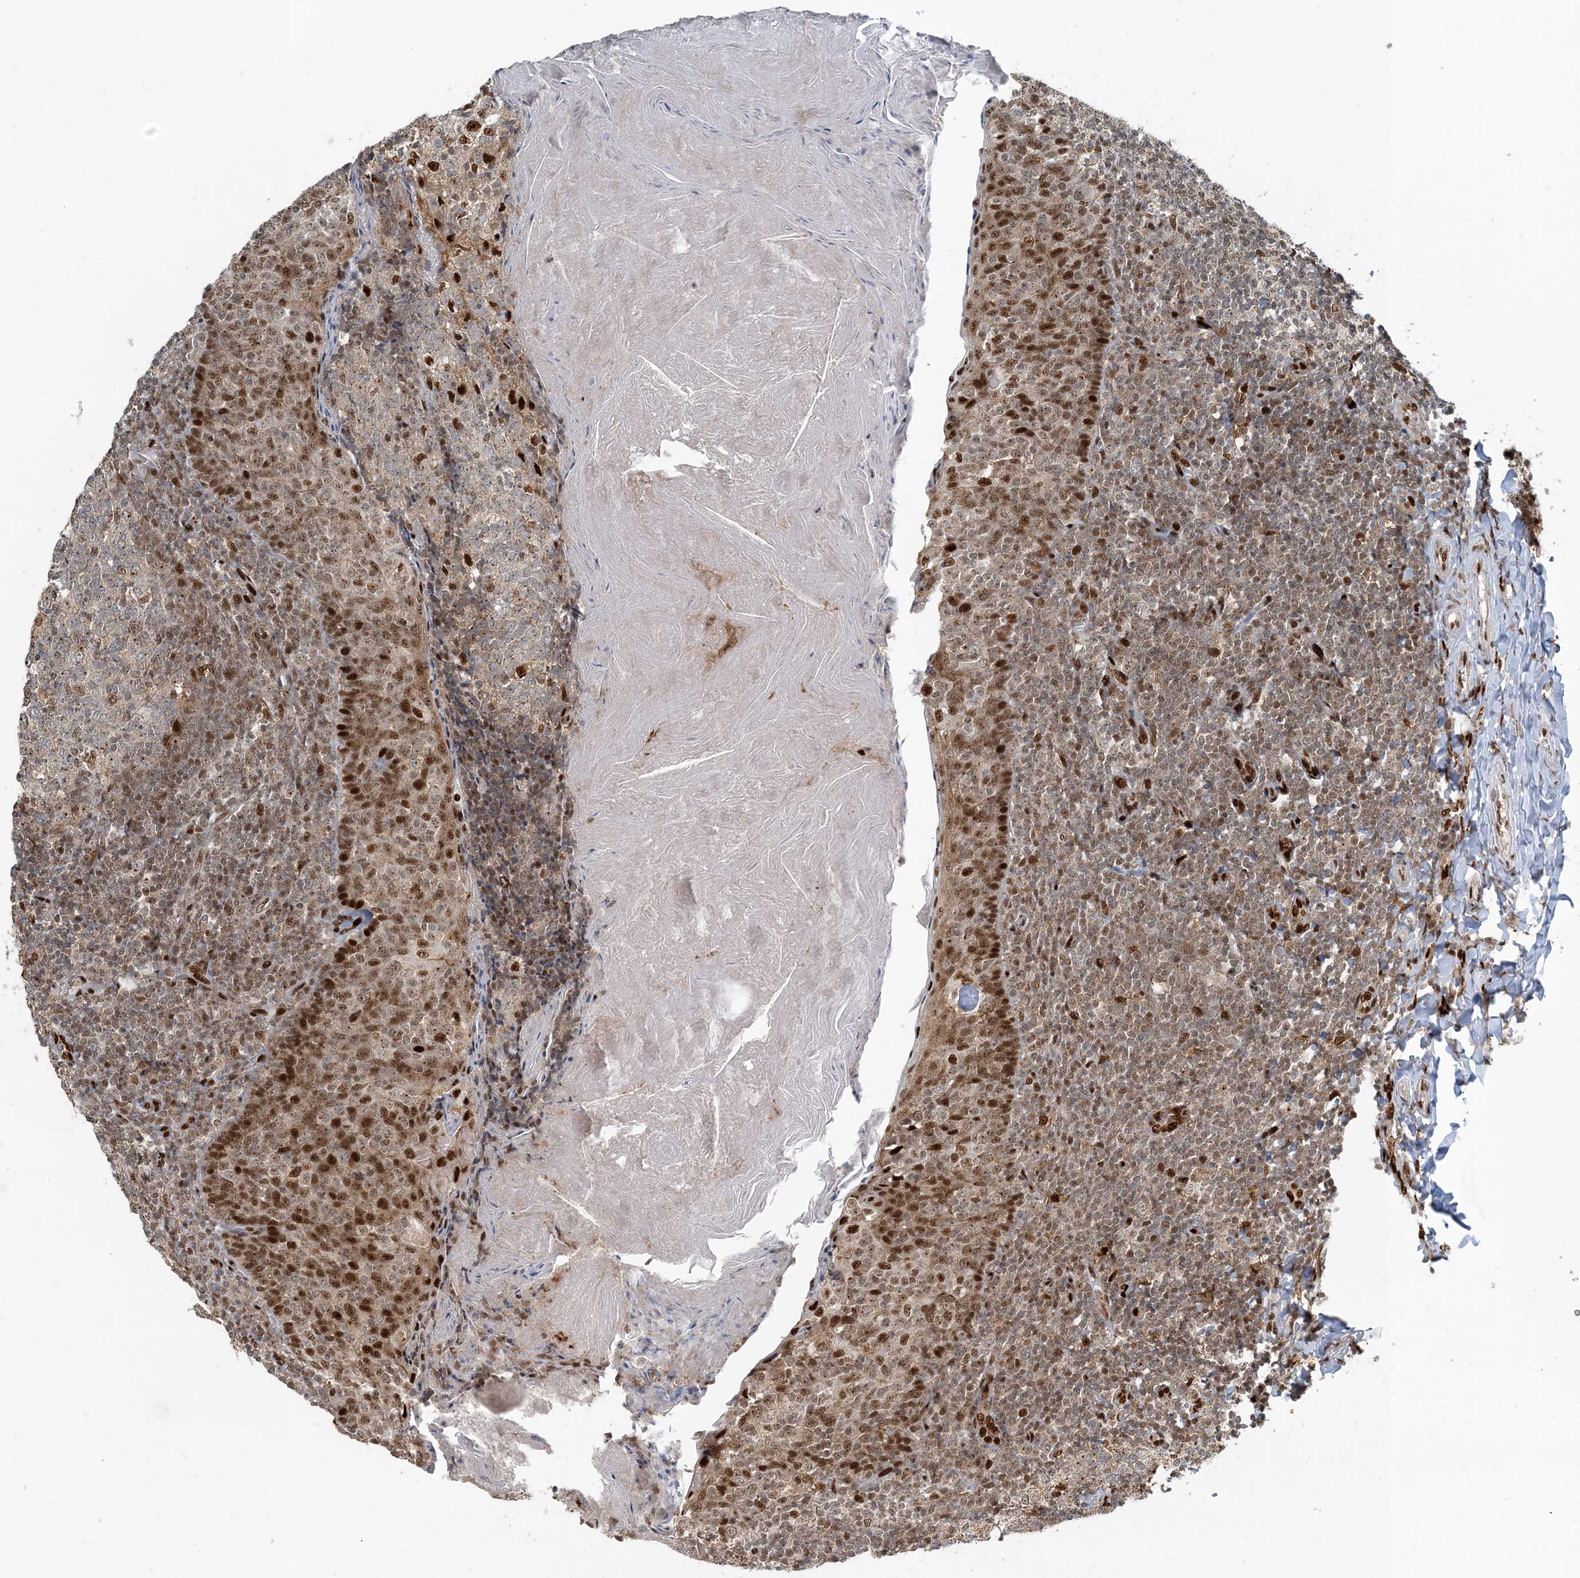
{"staining": {"intensity": "moderate", "quantity": "<25%", "location": "nuclear"}, "tissue": "tonsil", "cell_type": "Germinal center cells", "image_type": "normal", "snomed": [{"axis": "morphology", "description": "Normal tissue, NOS"}, {"axis": "topography", "description": "Tonsil"}], "caption": "A low amount of moderate nuclear positivity is identified in approximately <25% of germinal center cells in normal tonsil.", "gene": "MBD1", "patient": {"sex": "female", "age": 19}}